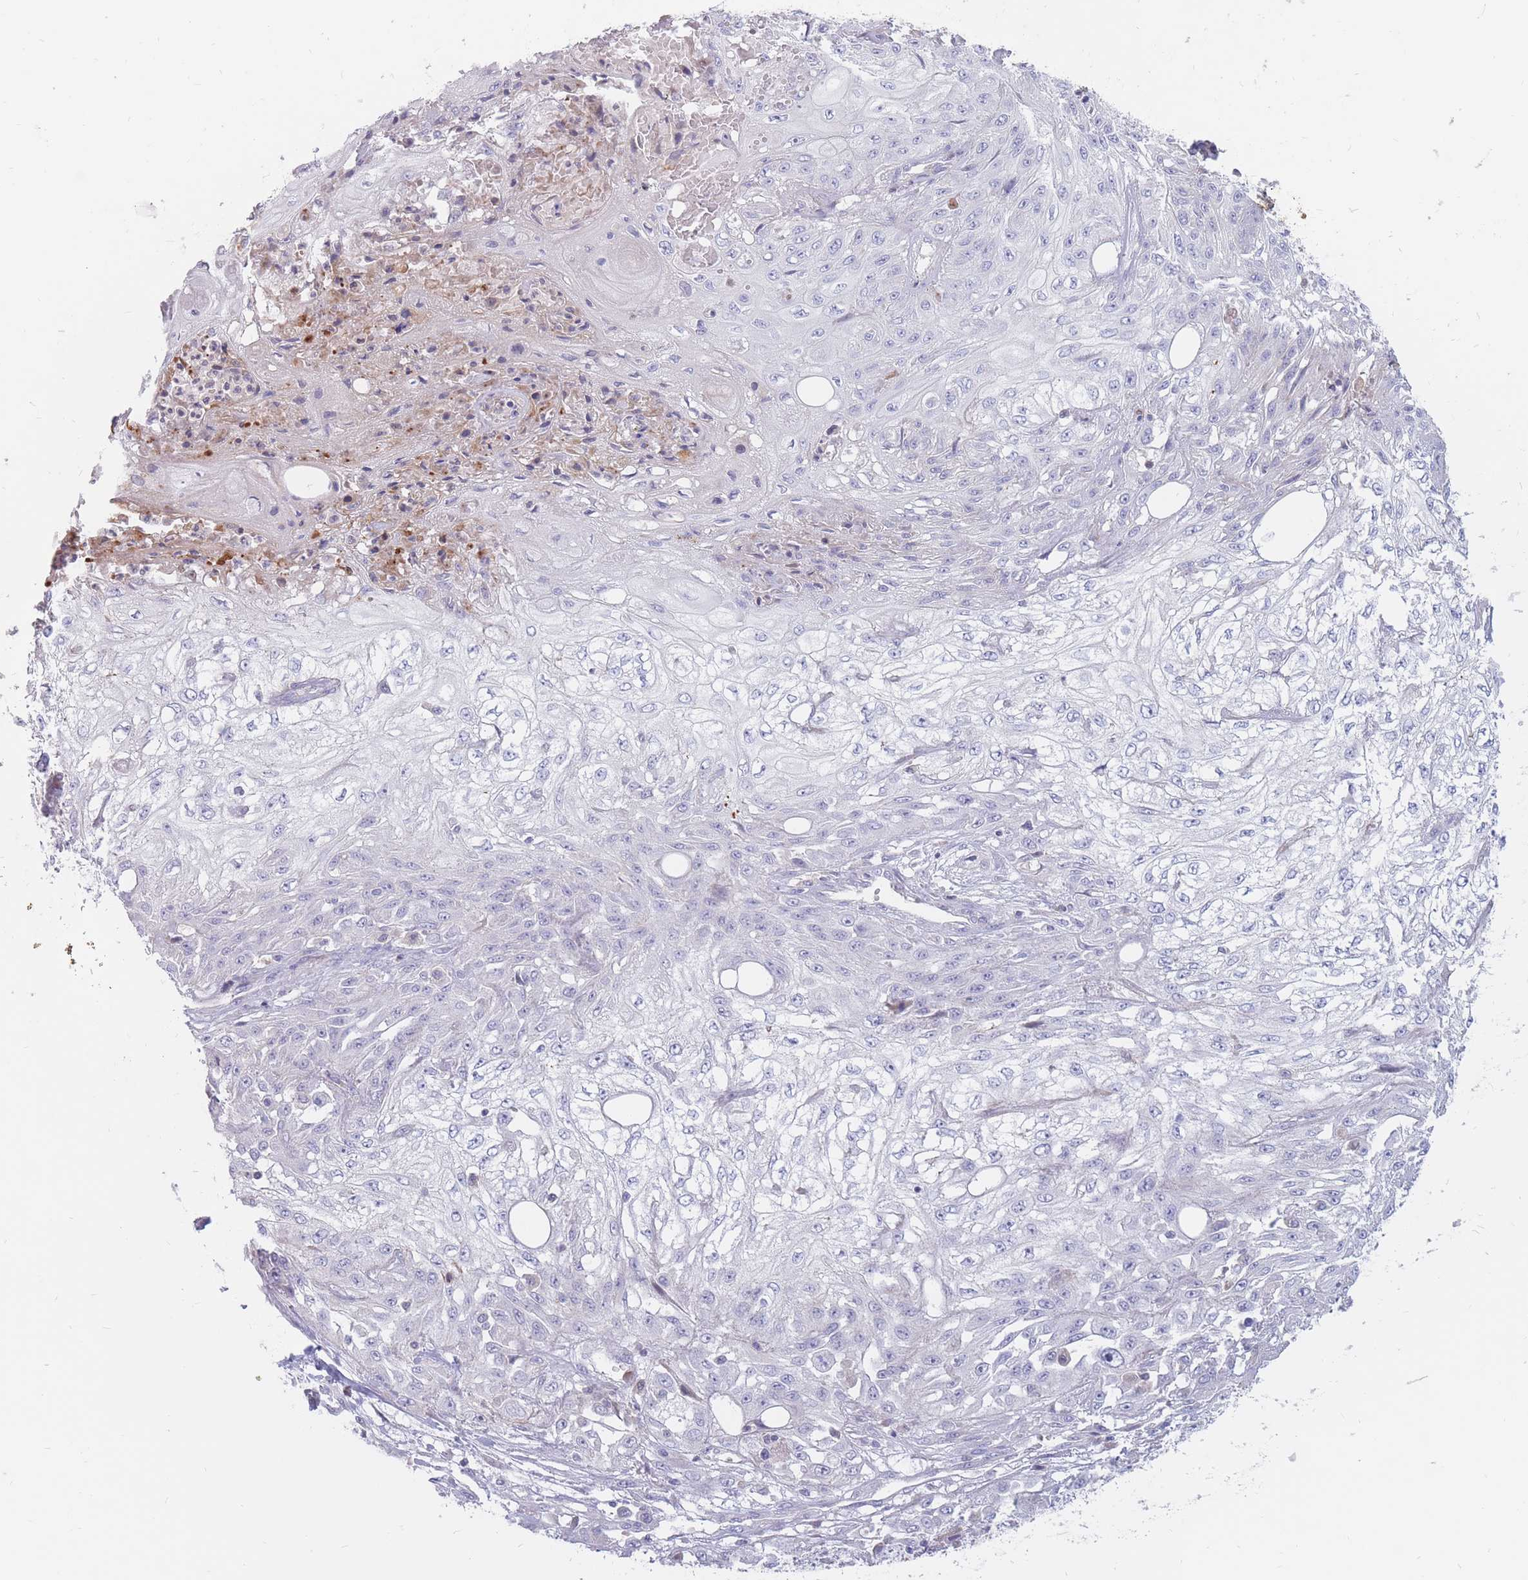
{"staining": {"intensity": "negative", "quantity": "none", "location": "none"}, "tissue": "skin cancer", "cell_type": "Tumor cells", "image_type": "cancer", "snomed": [{"axis": "morphology", "description": "Squamous cell carcinoma, NOS"}, {"axis": "morphology", "description": "Squamous cell carcinoma, metastatic, NOS"}, {"axis": "topography", "description": "Skin"}, {"axis": "topography", "description": "Lymph node"}], "caption": "Immunohistochemical staining of human skin metastatic squamous cell carcinoma exhibits no significant expression in tumor cells.", "gene": "PTGDR", "patient": {"sex": "male", "age": 75}}